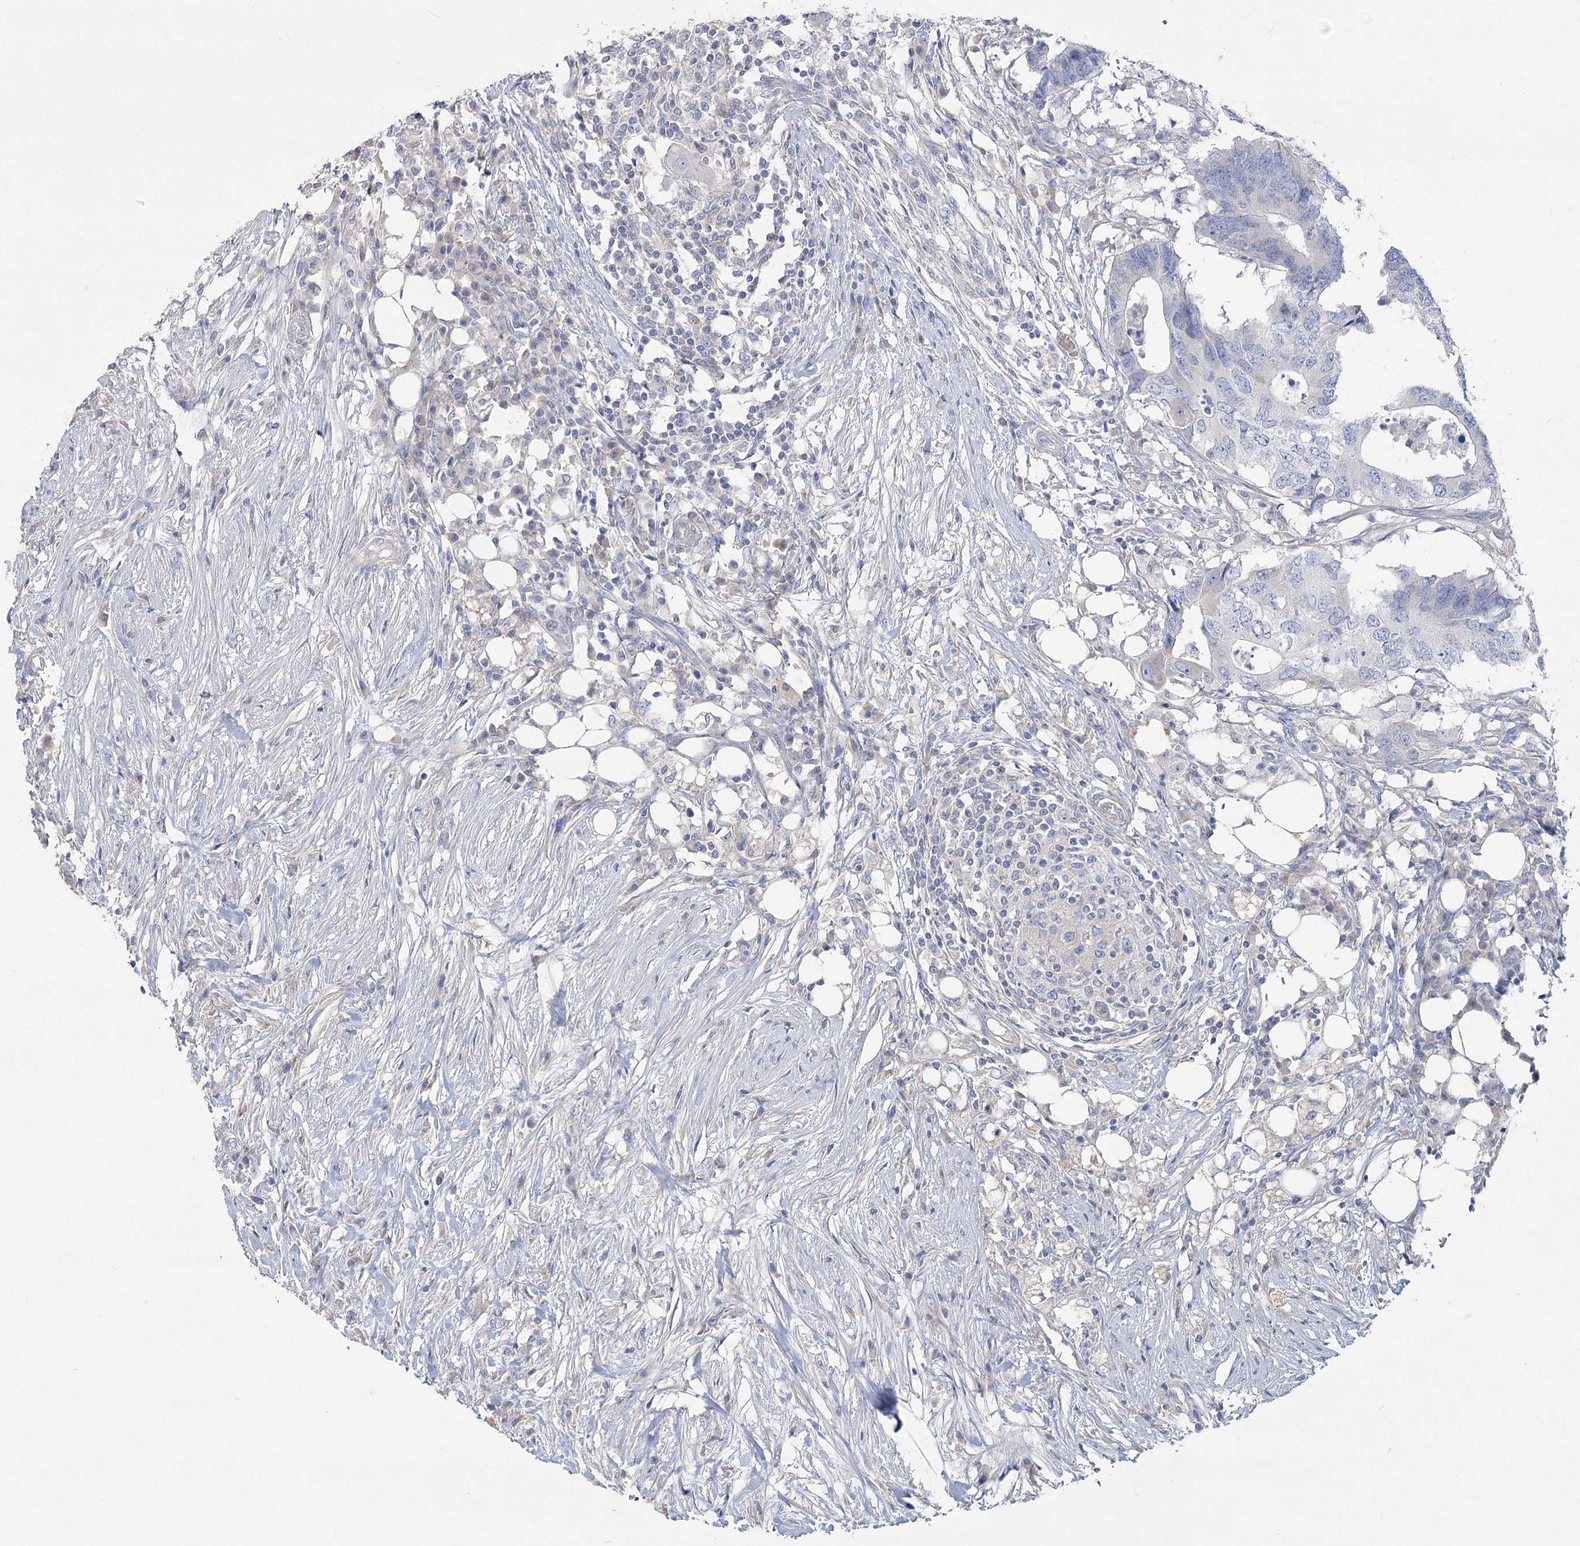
{"staining": {"intensity": "negative", "quantity": "none", "location": "none"}, "tissue": "colorectal cancer", "cell_type": "Tumor cells", "image_type": "cancer", "snomed": [{"axis": "morphology", "description": "Adenocarcinoma, NOS"}, {"axis": "topography", "description": "Colon"}], "caption": "There is no significant positivity in tumor cells of adenocarcinoma (colorectal).", "gene": "SLC9A3", "patient": {"sex": "male", "age": 71}}